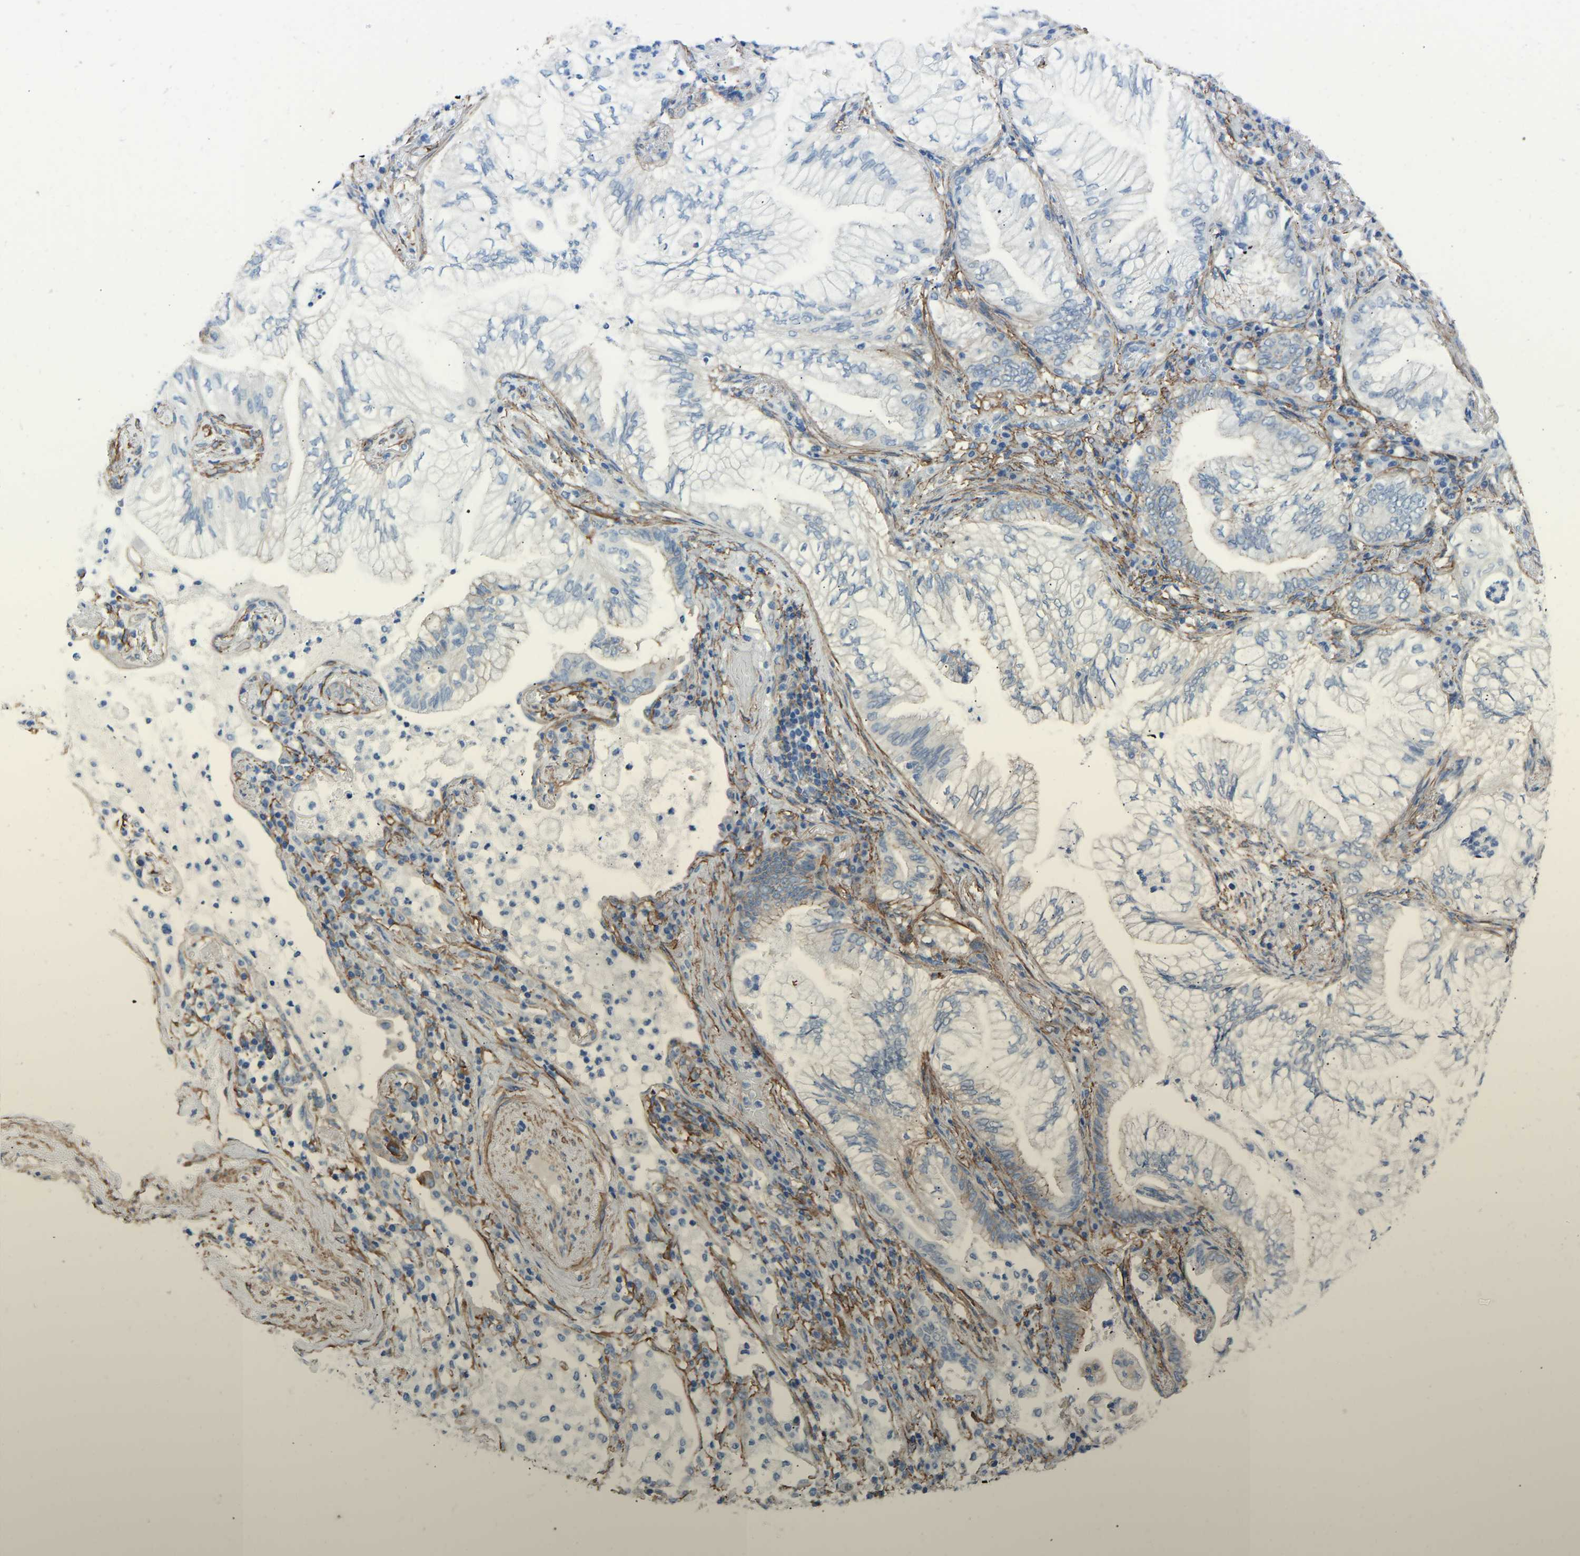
{"staining": {"intensity": "moderate", "quantity": "<25%", "location": "cytoplasmic/membranous"}, "tissue": "lung cancer", "cell_type": "Tumor cells", "image_type": "cancer", "snomed": [{"axis": "morphology", "description": "Adenocarcinoma, NOS"}, {"axis": "topography", "description": "Lung"}], "caption": "Lung adenocarcinoma stained for a protein exhibits moderate cytoplasmic/membranous positivity in tumor cells.", "gene": "MYH10", "patient": {"sex": "female", "age": 70}}